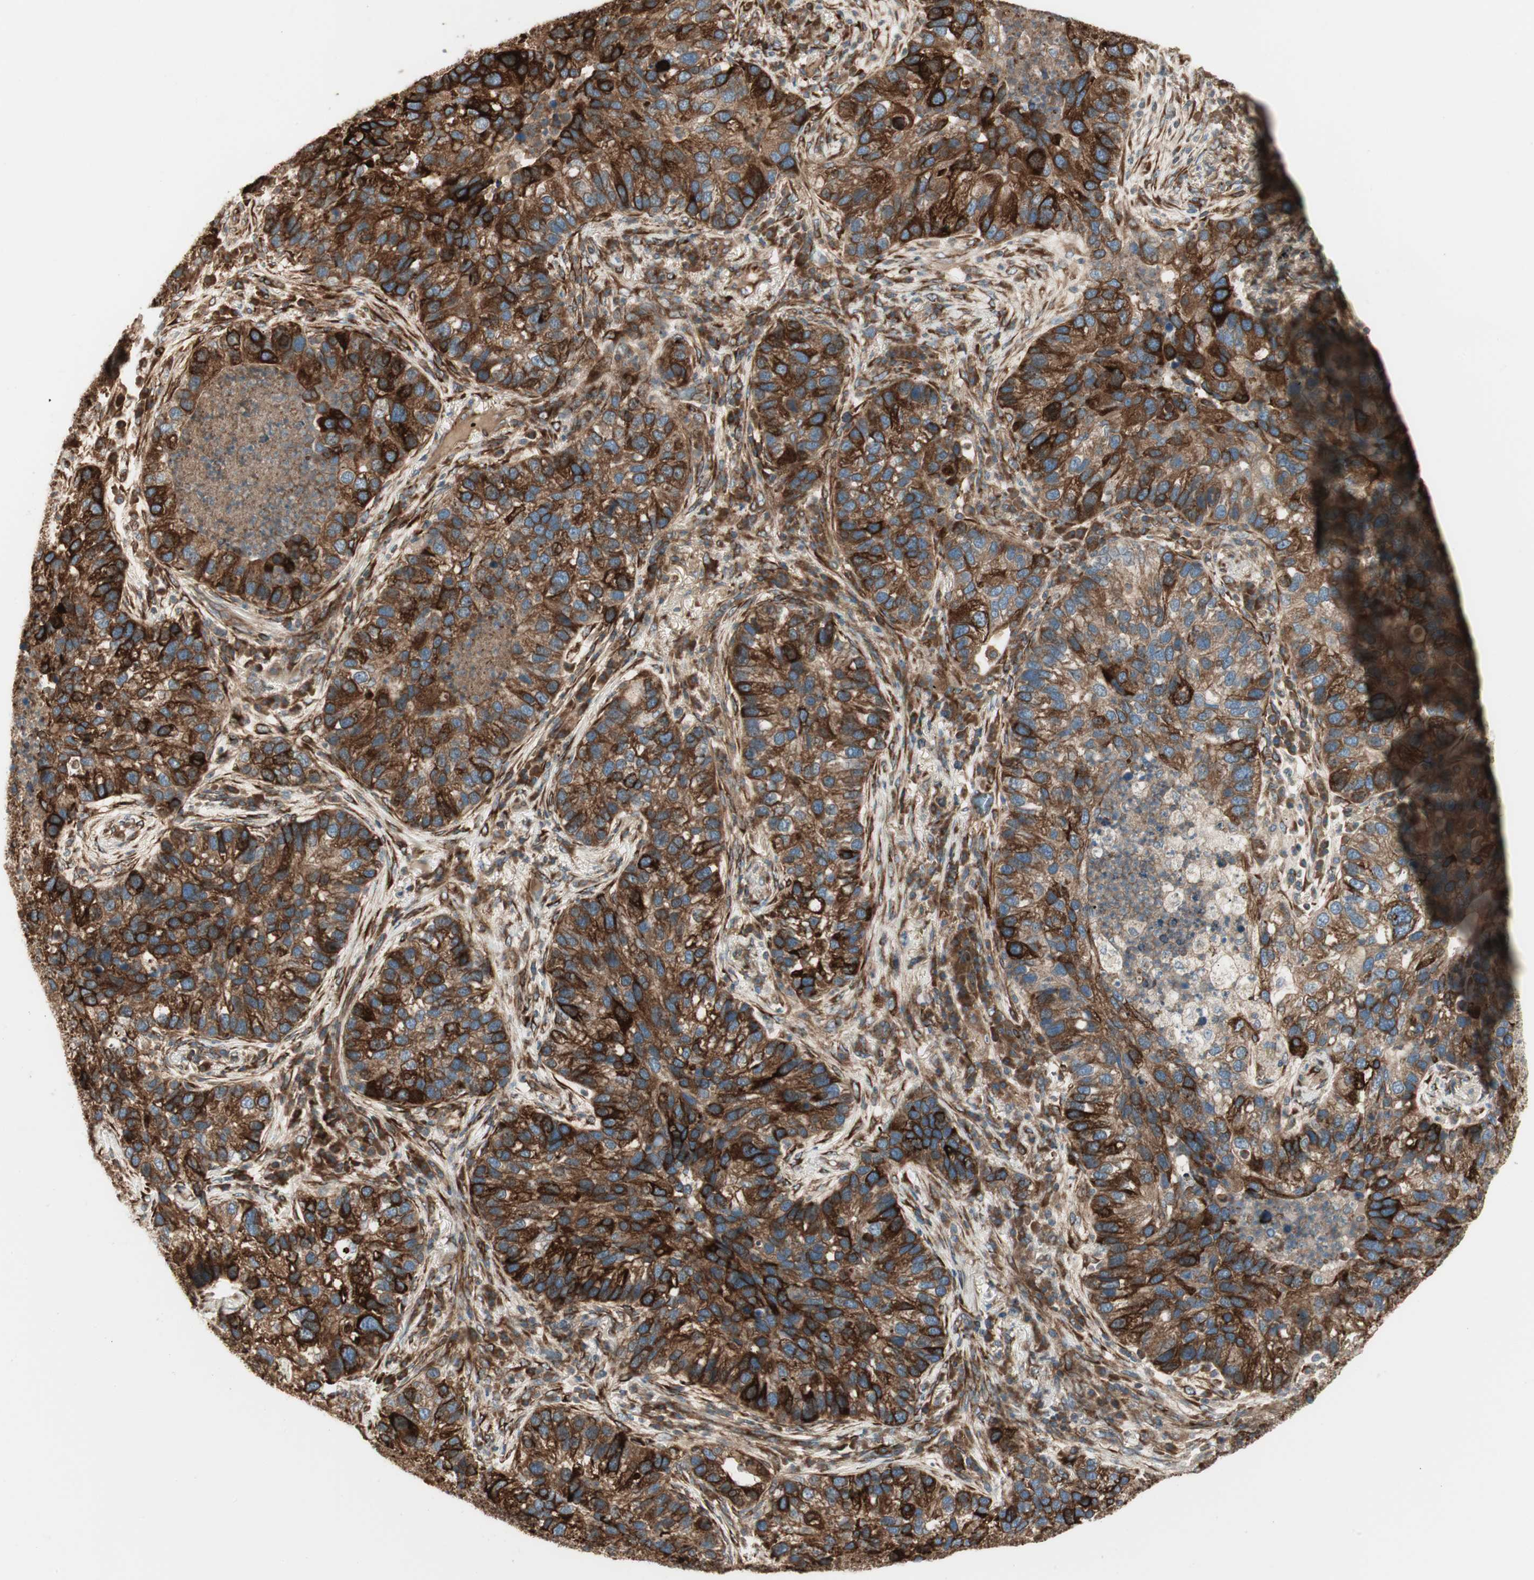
{"staining": {"intensity": "strong", "quantity": ">75%", "location": "cytoplasmic/membranous"}, "tissue": "lung cancer", "cell_type": "Tumor cells", "image_type": "cancer", "snomed": [{"axis": "morphology", "description": "Normal tissue, NOS"}, {"axis": "morphology", "description": "Adenocarcinoma, NOS"}, {"axis": "topography", "description": "Bronchus"}, {"axis": "topography", "description": "Lung"}], "caption": "DAB immunohistochemical staining of adenocarcinoma (lung) reveals strong cytoplasmic/membranous protein positivity in approximately >75% of tumor cells. (DAB IHC with brightfield microscopy, high magnification).", "gene": "PRKG1", "patient": {"sex": "male", "age": 54}}